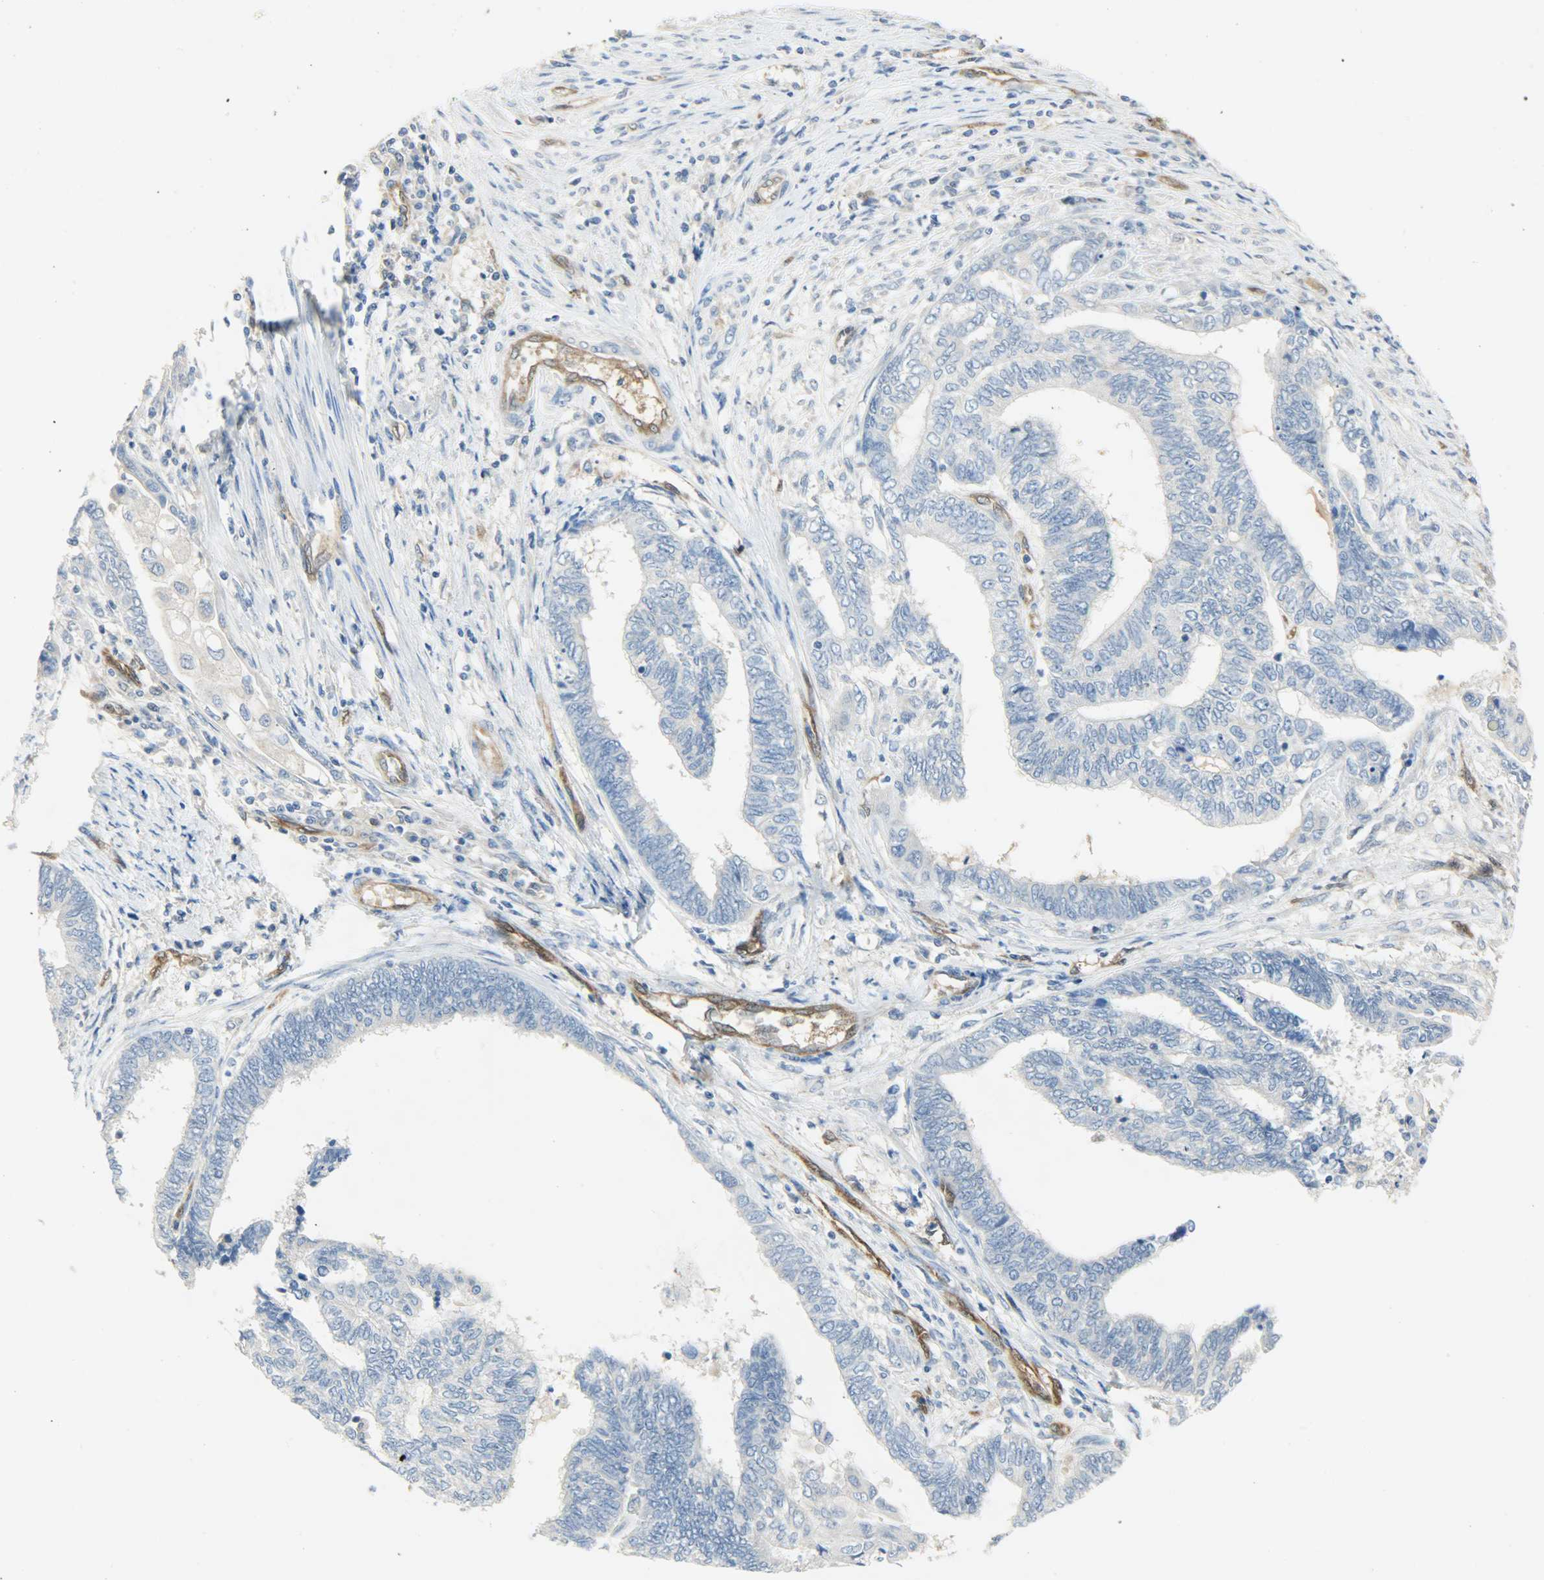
{"staining": {"intensity": "negative", "quantity": "none", "location": "none"}, "tissue": "endometrial cancer", "cell_type": "Tumor cells", "image_type": "cancer", "snomed": [{"axis": "morphology", "description": "Adenocarcinoma, NOS"}, {"axis": "topography", "description": "Uterus"}, {"axis": "topography", "description": "Endometrium"}], "caption": "Immunohistochemistry image of adenocarcinoma (endometrial) stained for a protein (brown), which exhibits no expression in tumor cells.", "gene": "FKBP1A", "patient": {"sex": "female", "age": 70}}